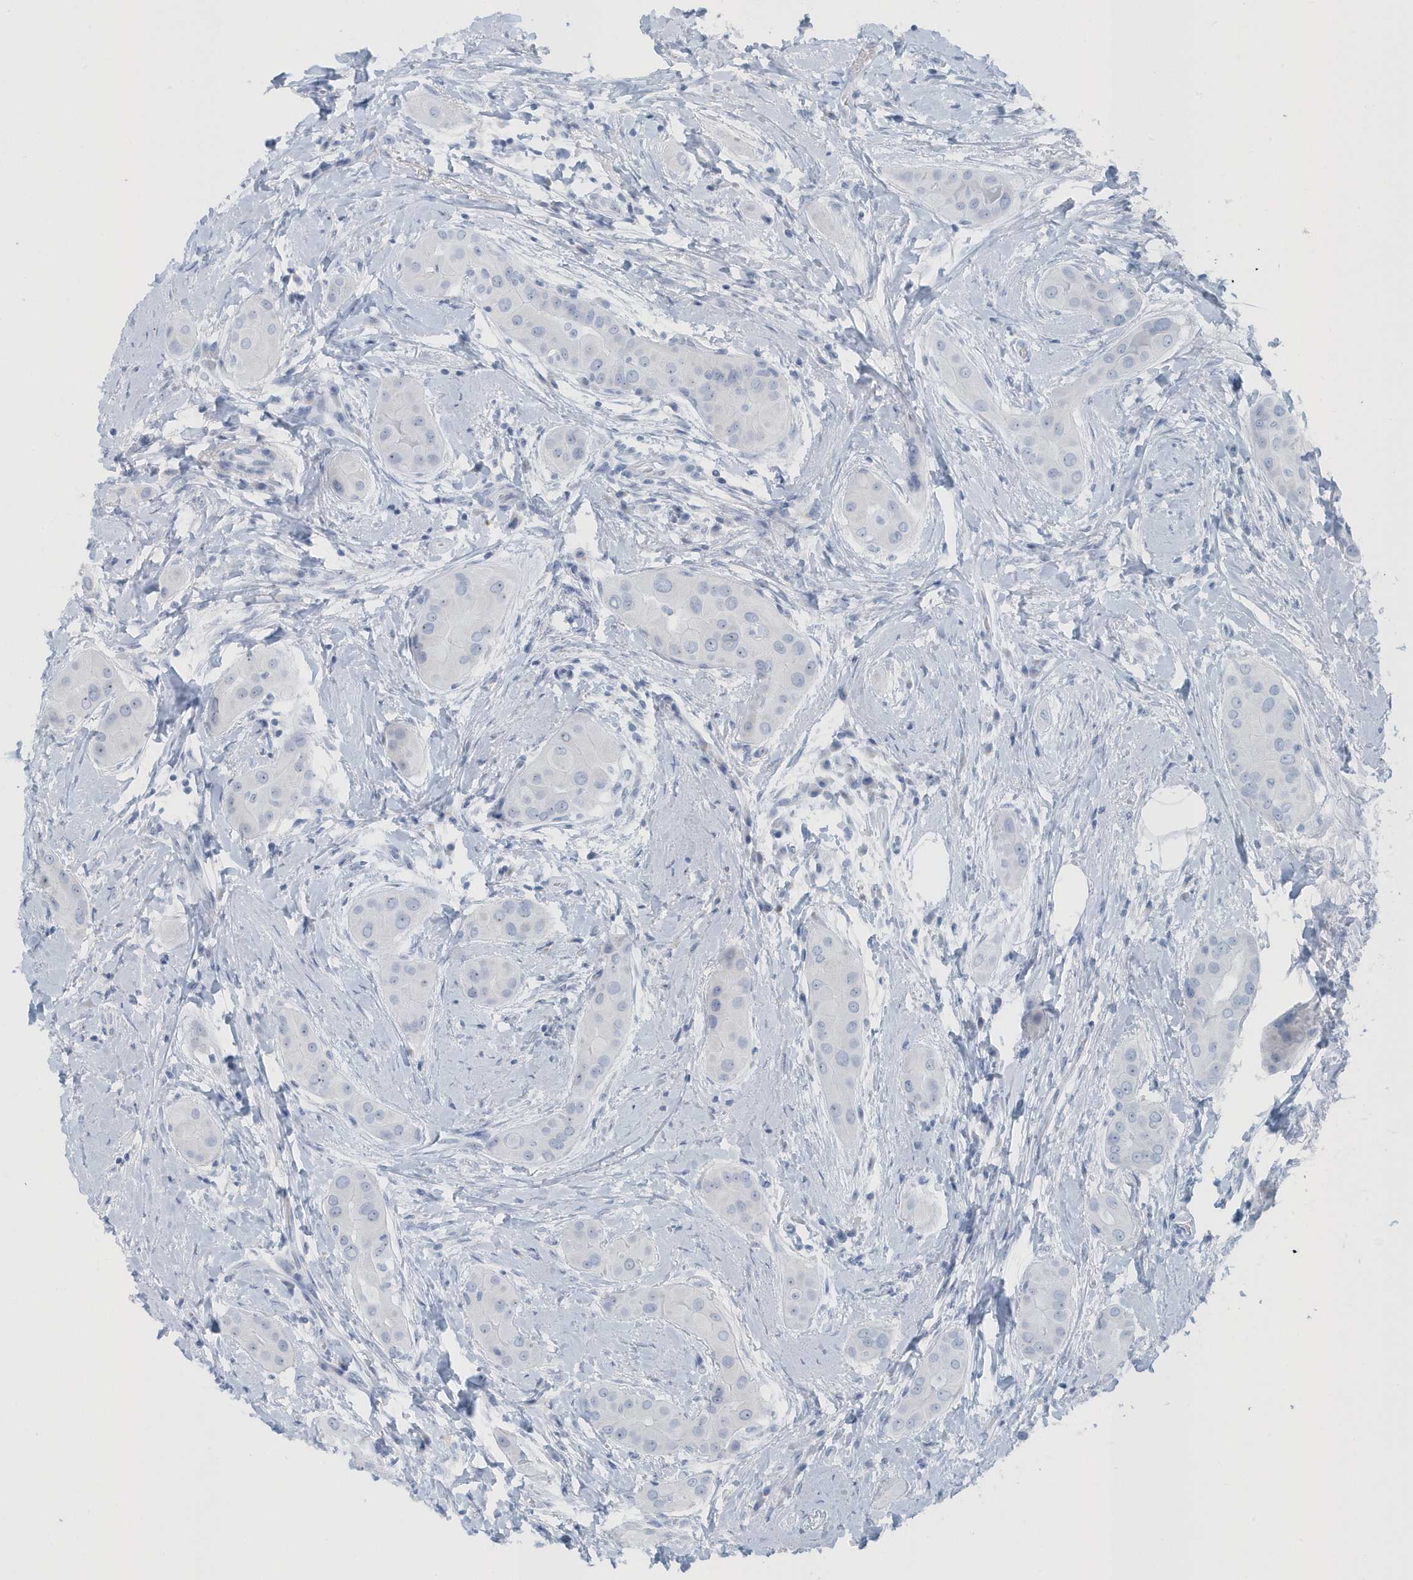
{"staining": {"intensity": "negative", "quantity": "none", "location": "none"}, "tissue": "thyroid cancer", "cell_type": "Tumor cells", "image_type": "cancer", "snomed": [{"axis": "morphology", "description": "Papillary adenocarcinoma, NOS"}, {"axis": "topography", "description": "Thyroid gland"}], "caption": "This is an IHC histopathology image of human thyroid papillary adenocarcinoma. There is no staining in tumor cells.", "gene": "RPF2", "patient": {"sex": "male", "age": 33}}